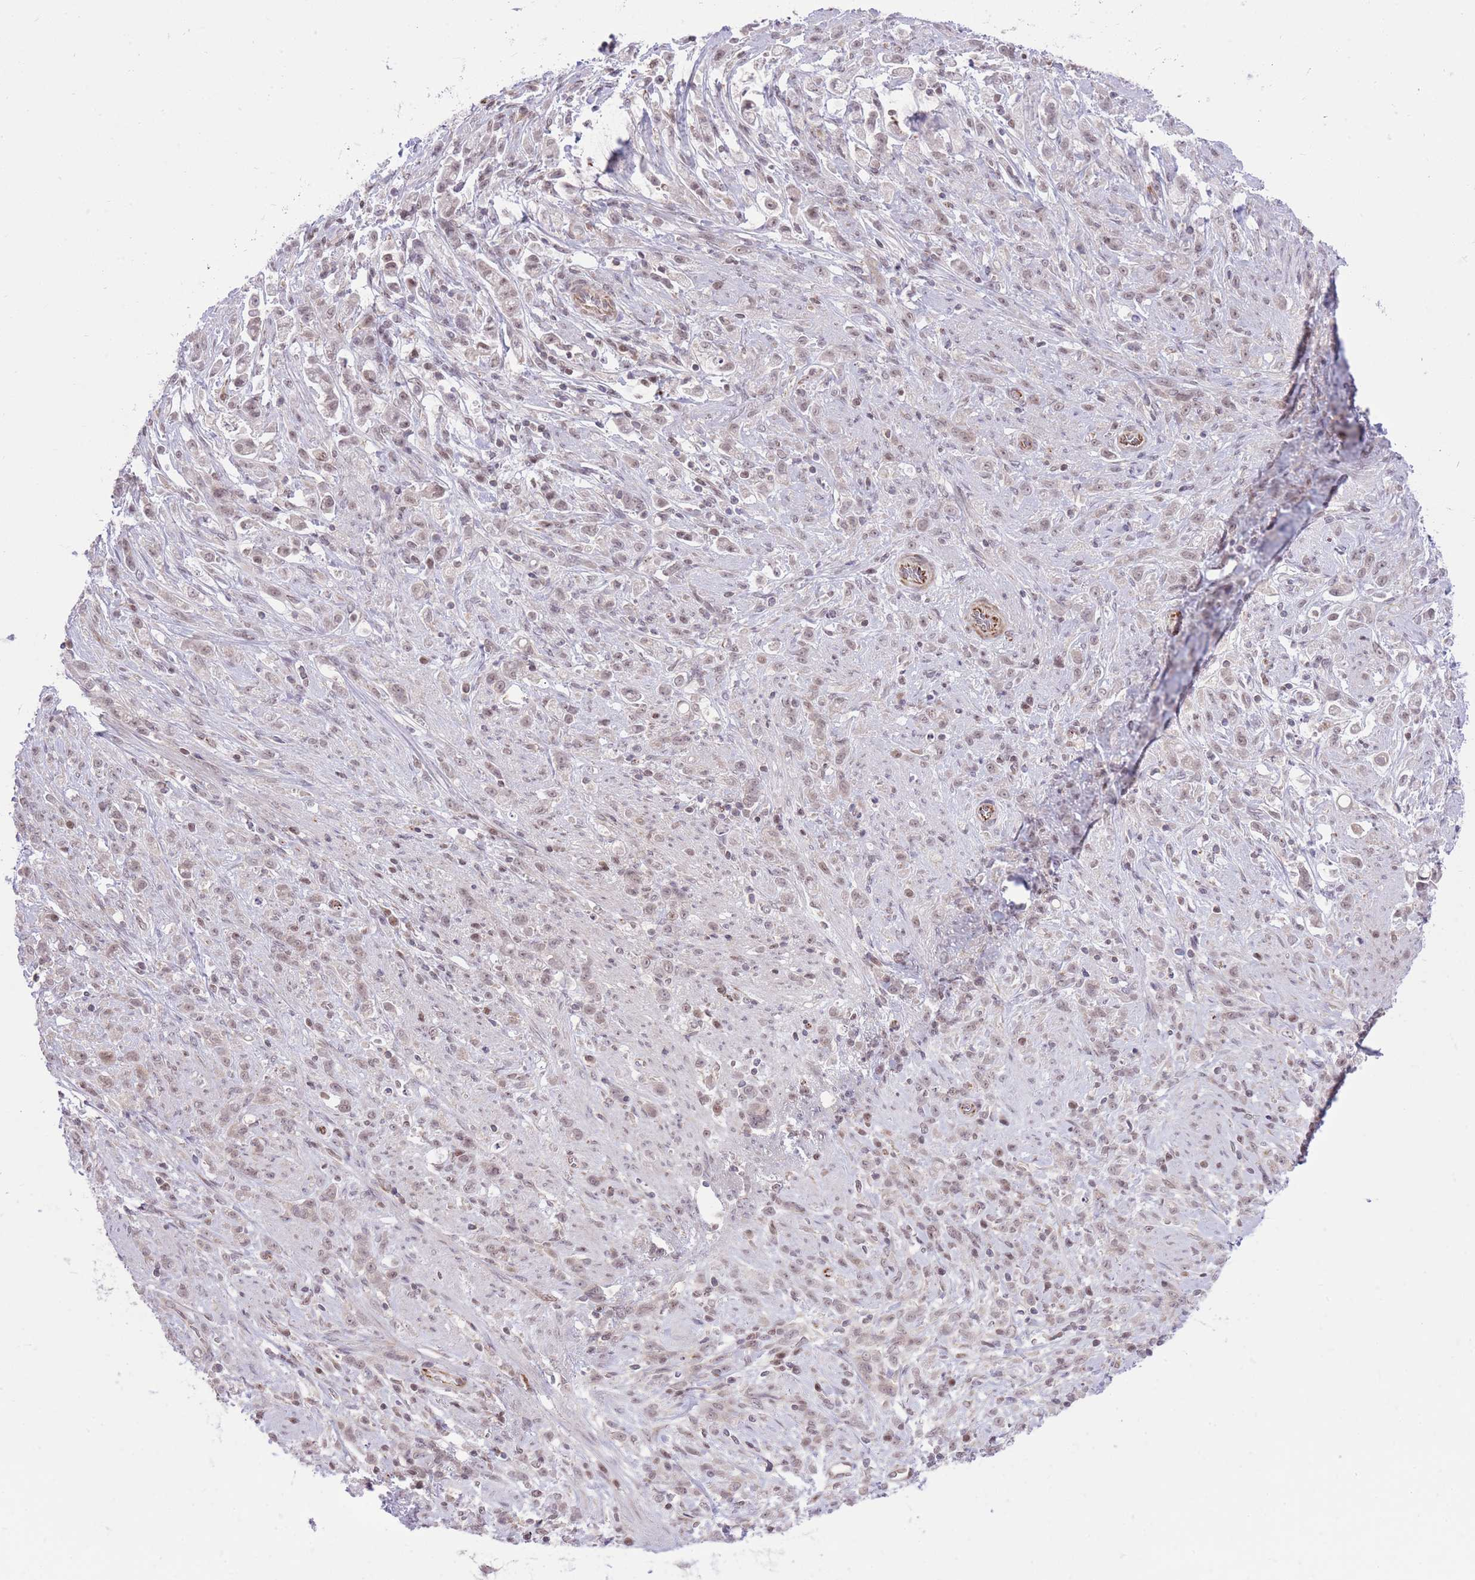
{"staining": {"intensity": "weak", "quantity": ">75%", "location": "nuclear"}, "tissue": "stomach cancer", "cell_type": "Tumor cells", "image_type": "cancer", "snomed": [{"axis": "morphology", "description": "Adenocarcinoma, NOS"}, {"axis": "topography", "description": "Stomach"}], "caption": "DAB (3,3'-diaminobenzidine) immunohistochemical staining of human stomach cancer exhibits weak nuclear protein expression in approximately >75% of tumor cells.", "gene": "ELL", "patient": {"sex": "female", "age": 60}}